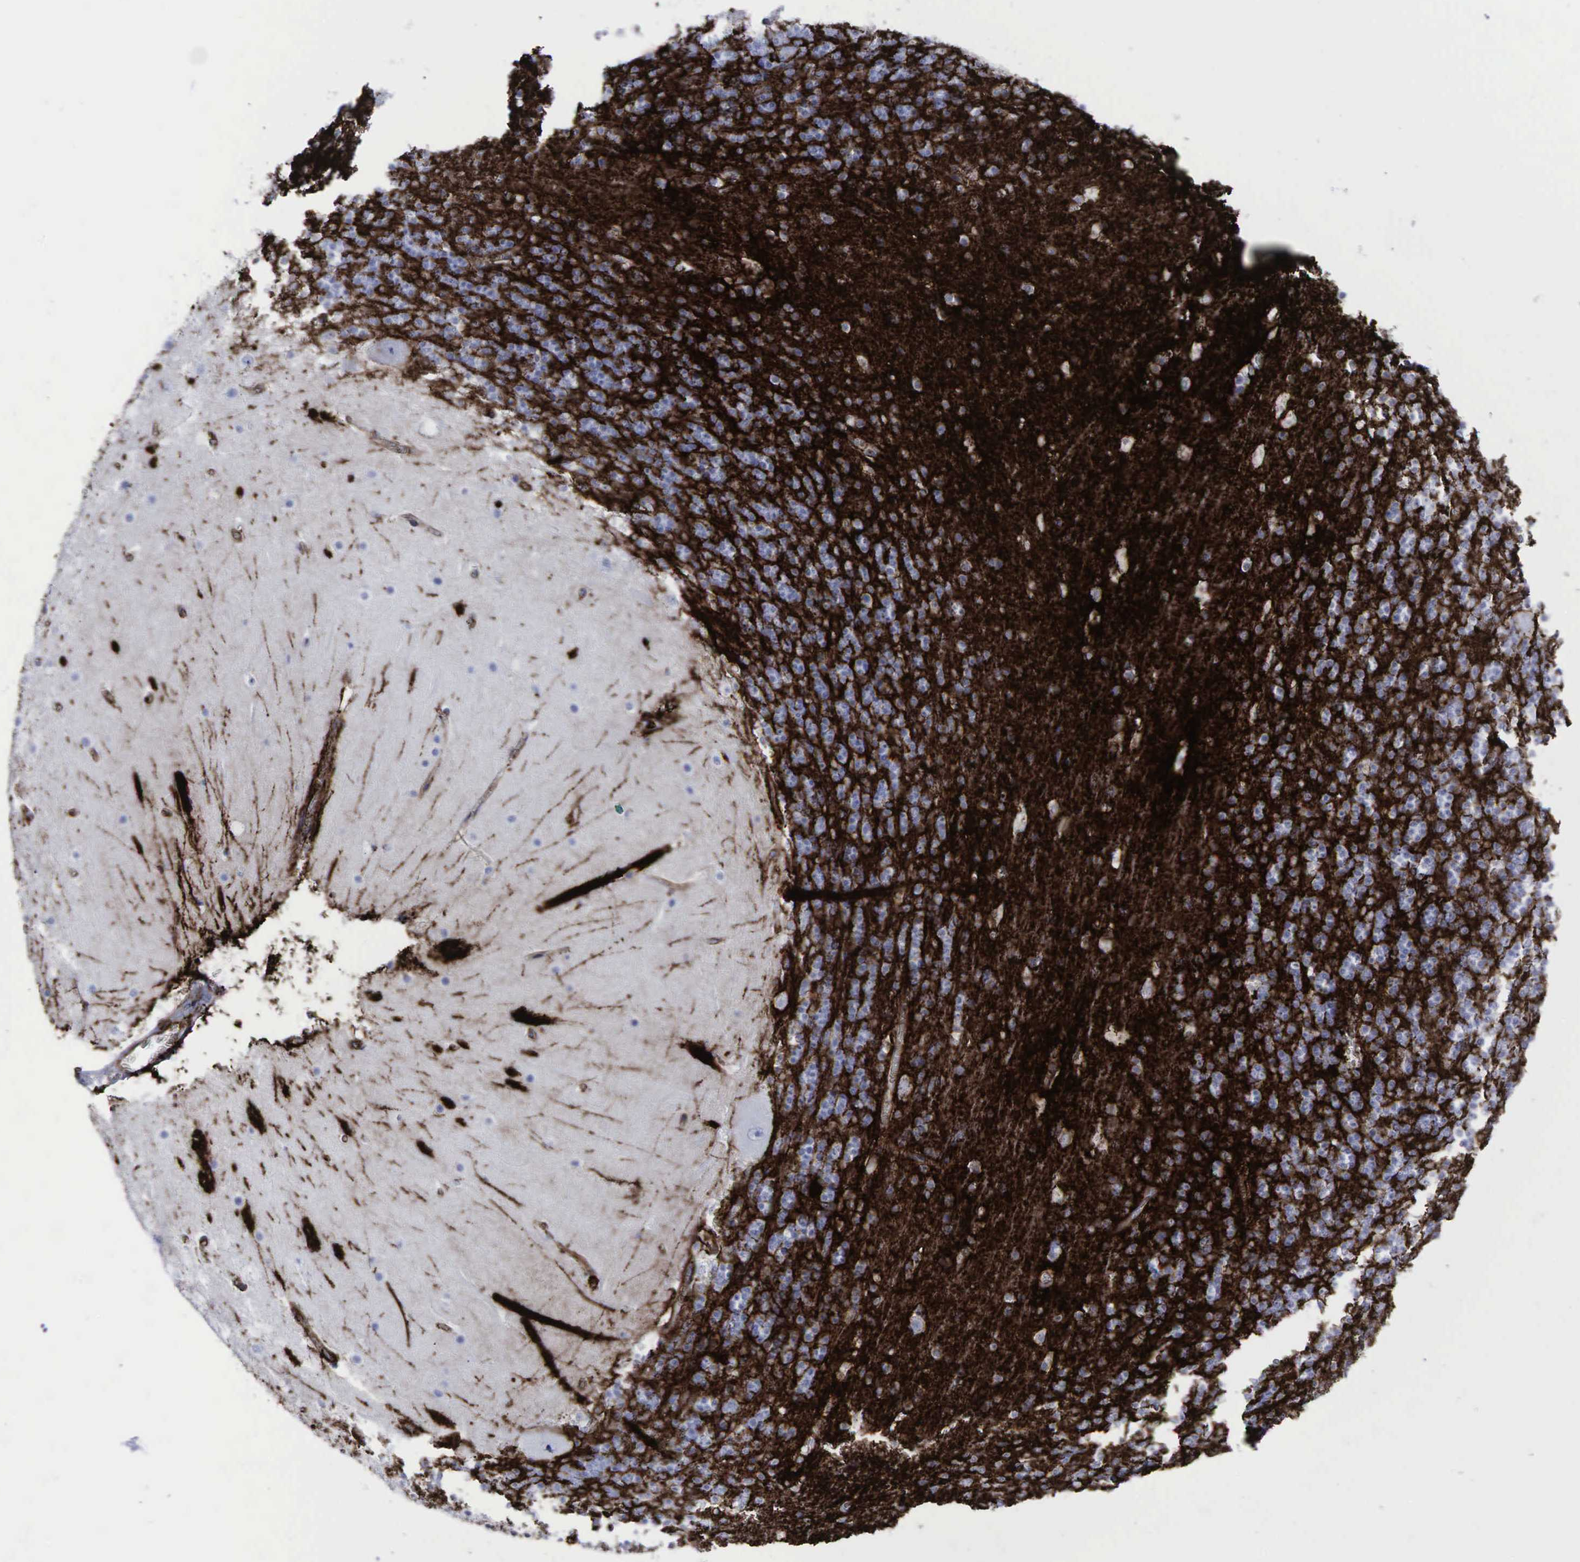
{"staining": {"intensity": "negative", "quantity": "none", "location": "none"}, "tissue": "cerebellum", "cell_type": "Cells in granular layer", "image_type": "normal", "snomed": [{"axis": "morphology", "description": "Normal tissue, NOS"}, {"axis": "topography", "description": "Cerebellum"}], "caption": "Cells in granular layer show no significant protein expression in benign cerebellum.", "gene": "CD44", "patient": {"sex": "male", "age": 45}}